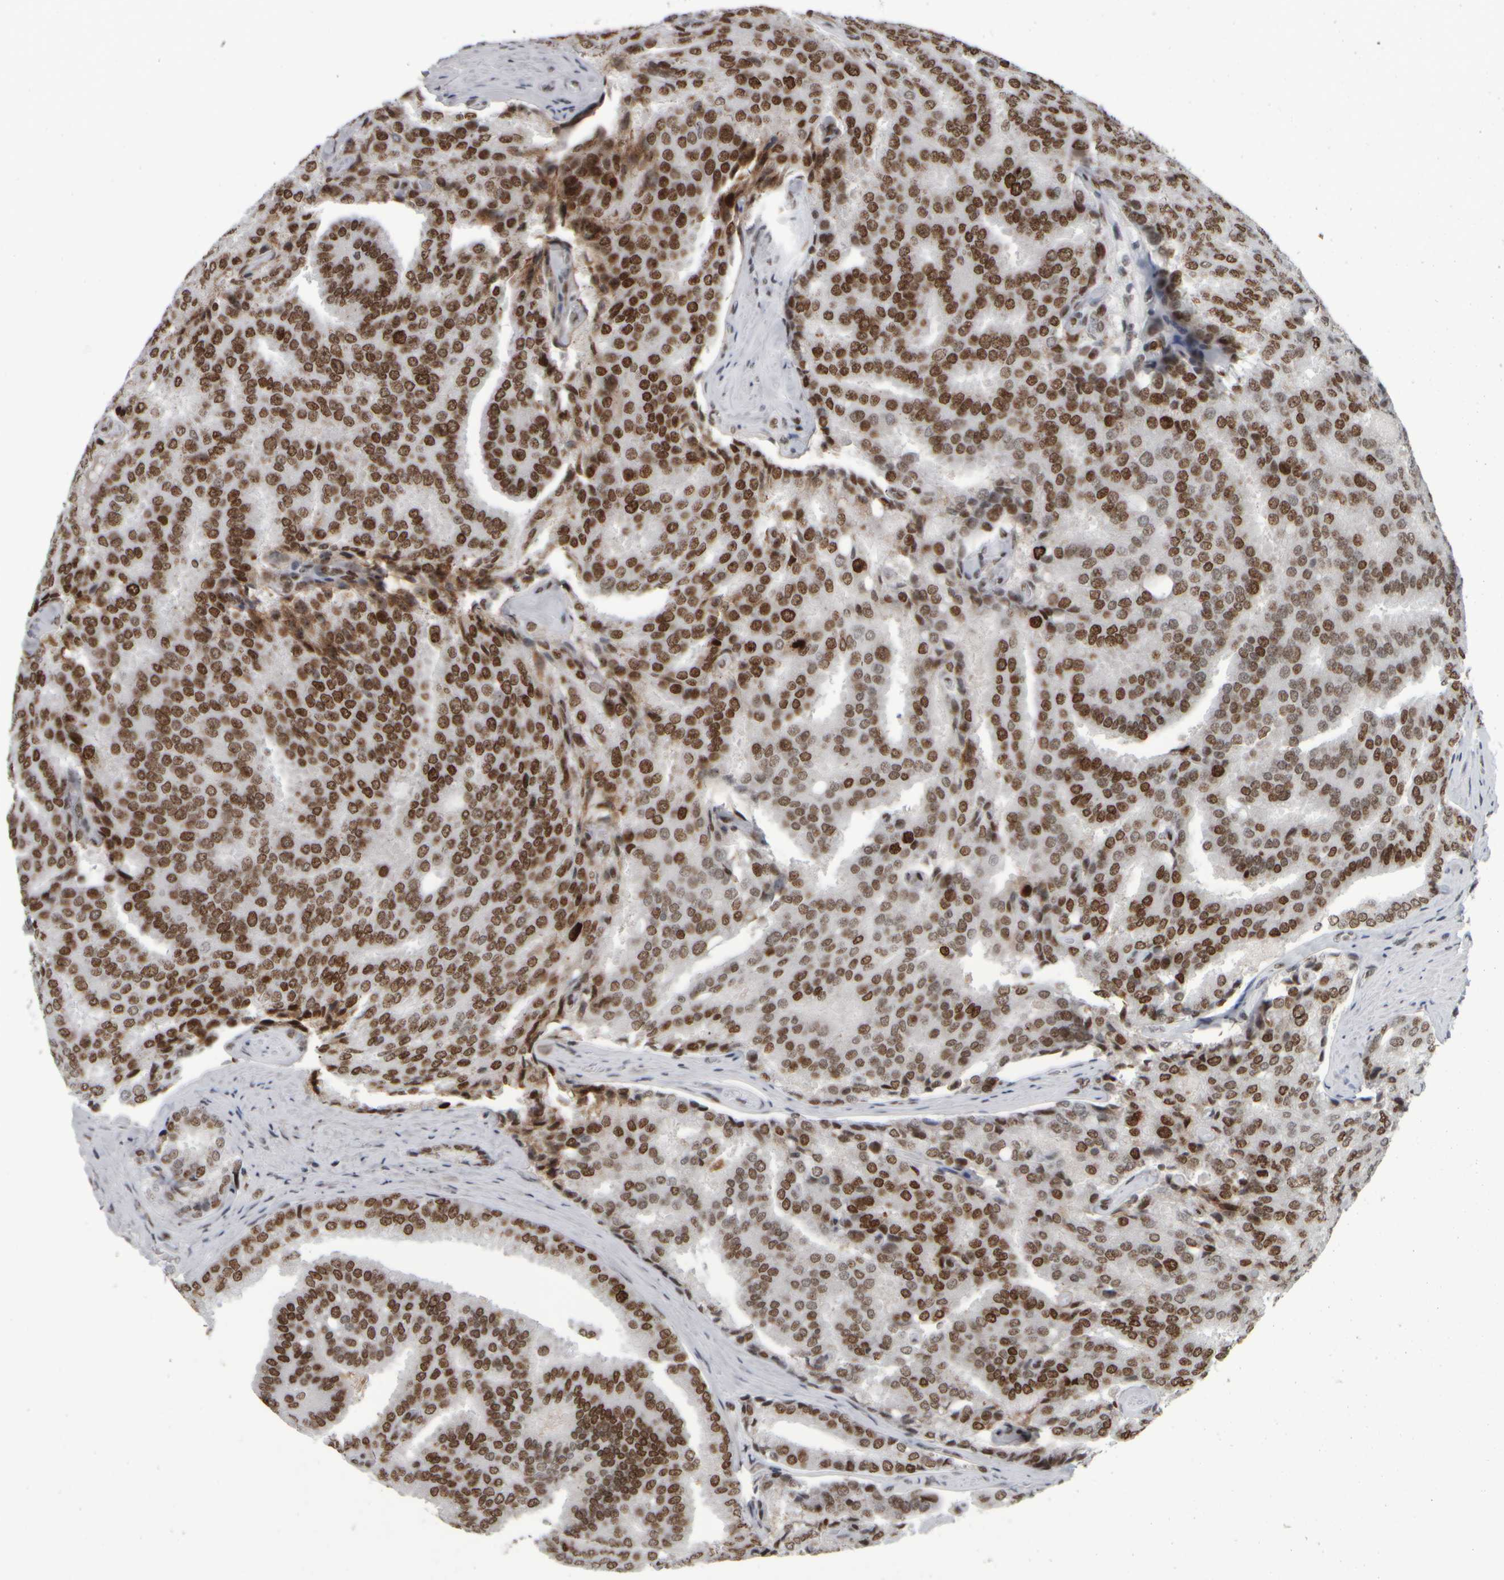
{"staining": {"intensity": "moderate", "quantity": ">75%", "location": "nuclear"}, "tissue": "prostate cancer", "cell_type": "Tumor cells", "image_type": "cancer", "snomed": [{"axis": "morphology", "description": "Adenocarcinoma, High grade"}, {"axis": "topography", "description": "Prostate"}], "caption": "Tumor cells demonstrate medium levels of moderate nuclear staining in approximately >75% of cells in prostate cancer.", "gene": "TOP2B", "patient": {"sex": "male", "age": 50}}